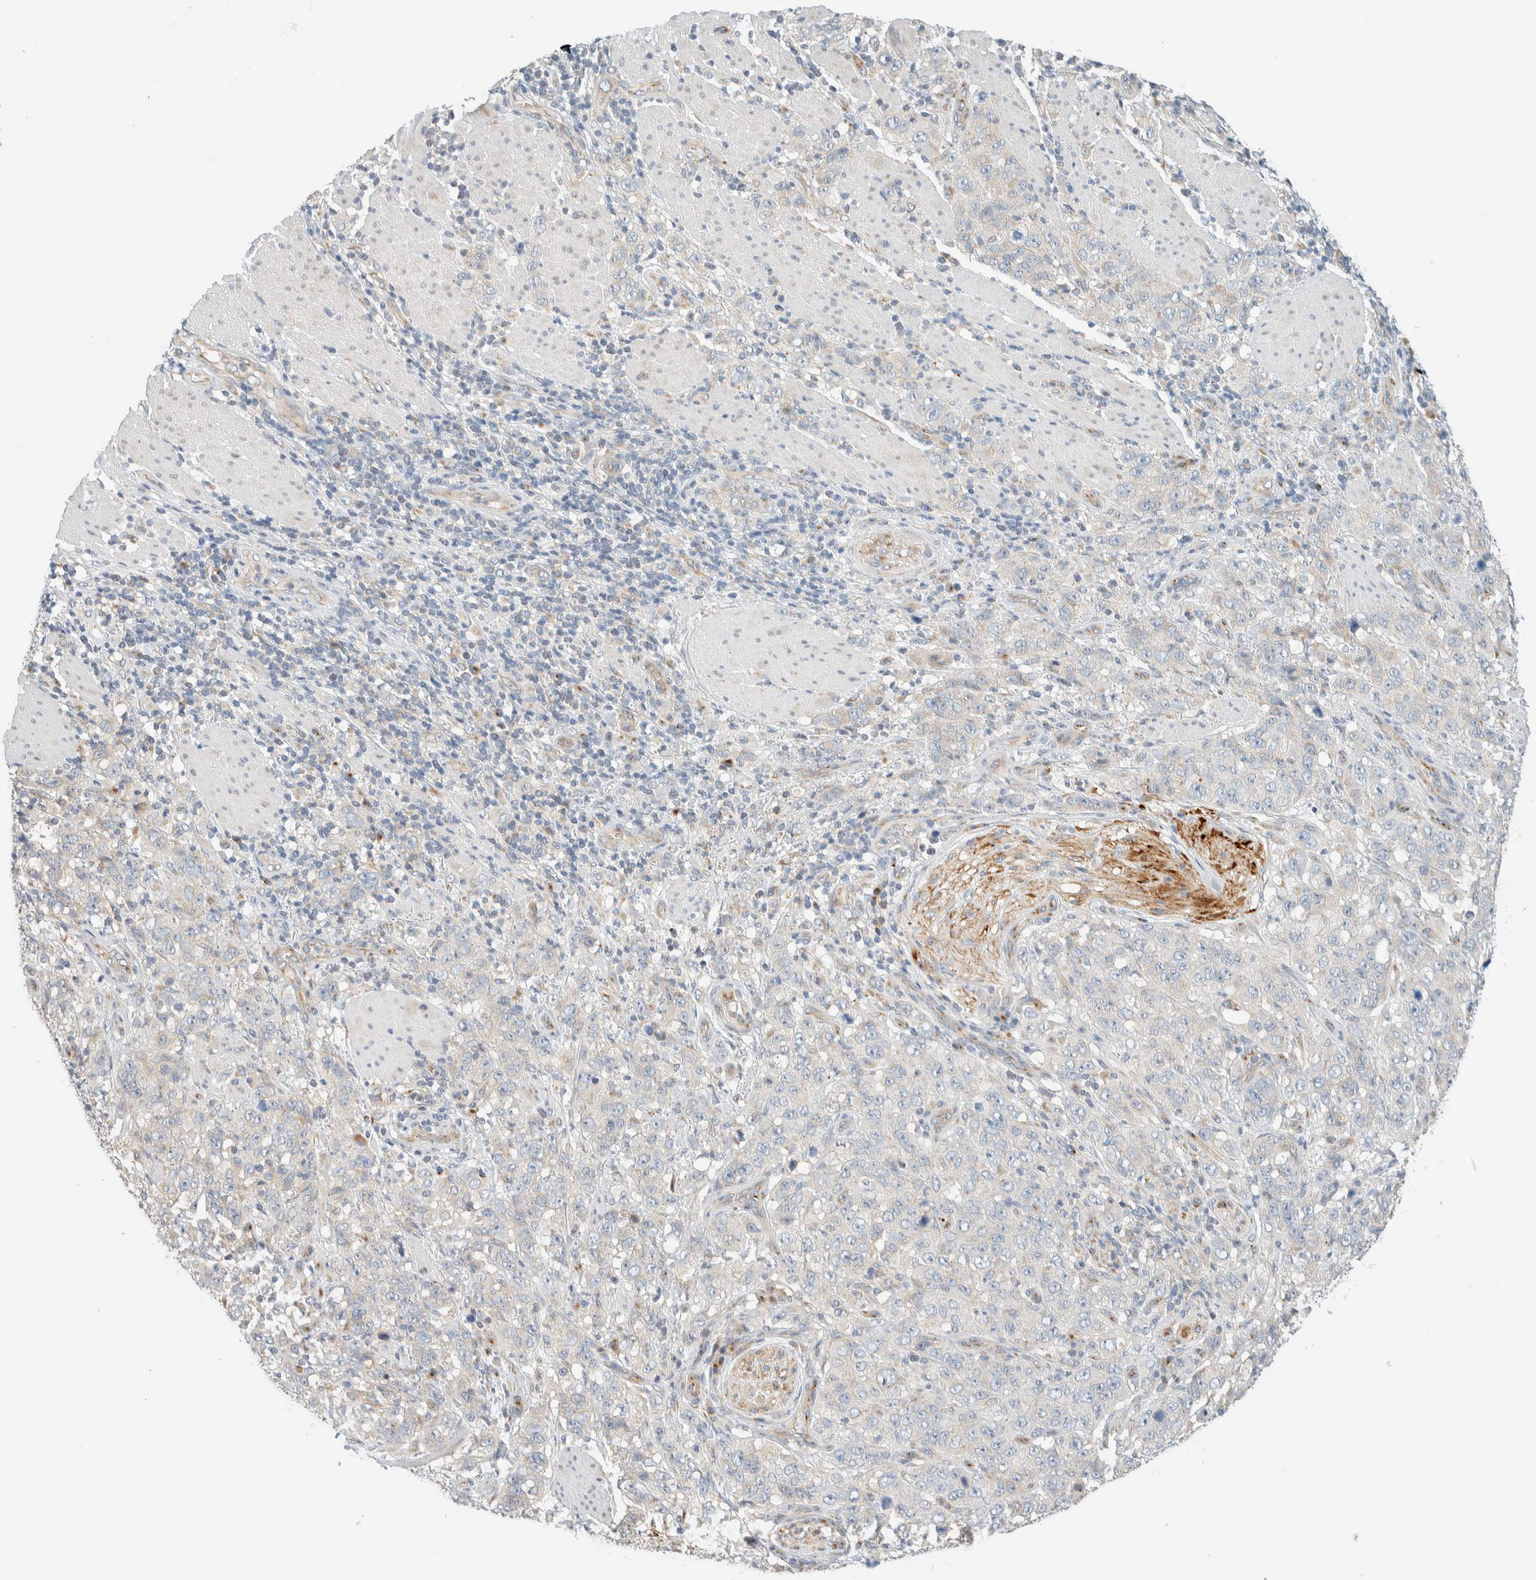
{"staining": {"intensity": "negative", "quantity": "none", "location": "none"}, "tissue": "stomach cancer", "cell_type": "Tumor cells", "image_type": "cancer", "snomed": [{"axis": "morphology", "description": "Adenocarcinoma, NOS"}, {"axis": "topography", "description": "Stomach"}], "caption": "This is a histopathology image of immunohistochemistry (IHC) staining of stomach cancer, which shows no expression in tumor cells.", "gene": "TMEM184B", "patient": {"sex": "male", "age": 48}}